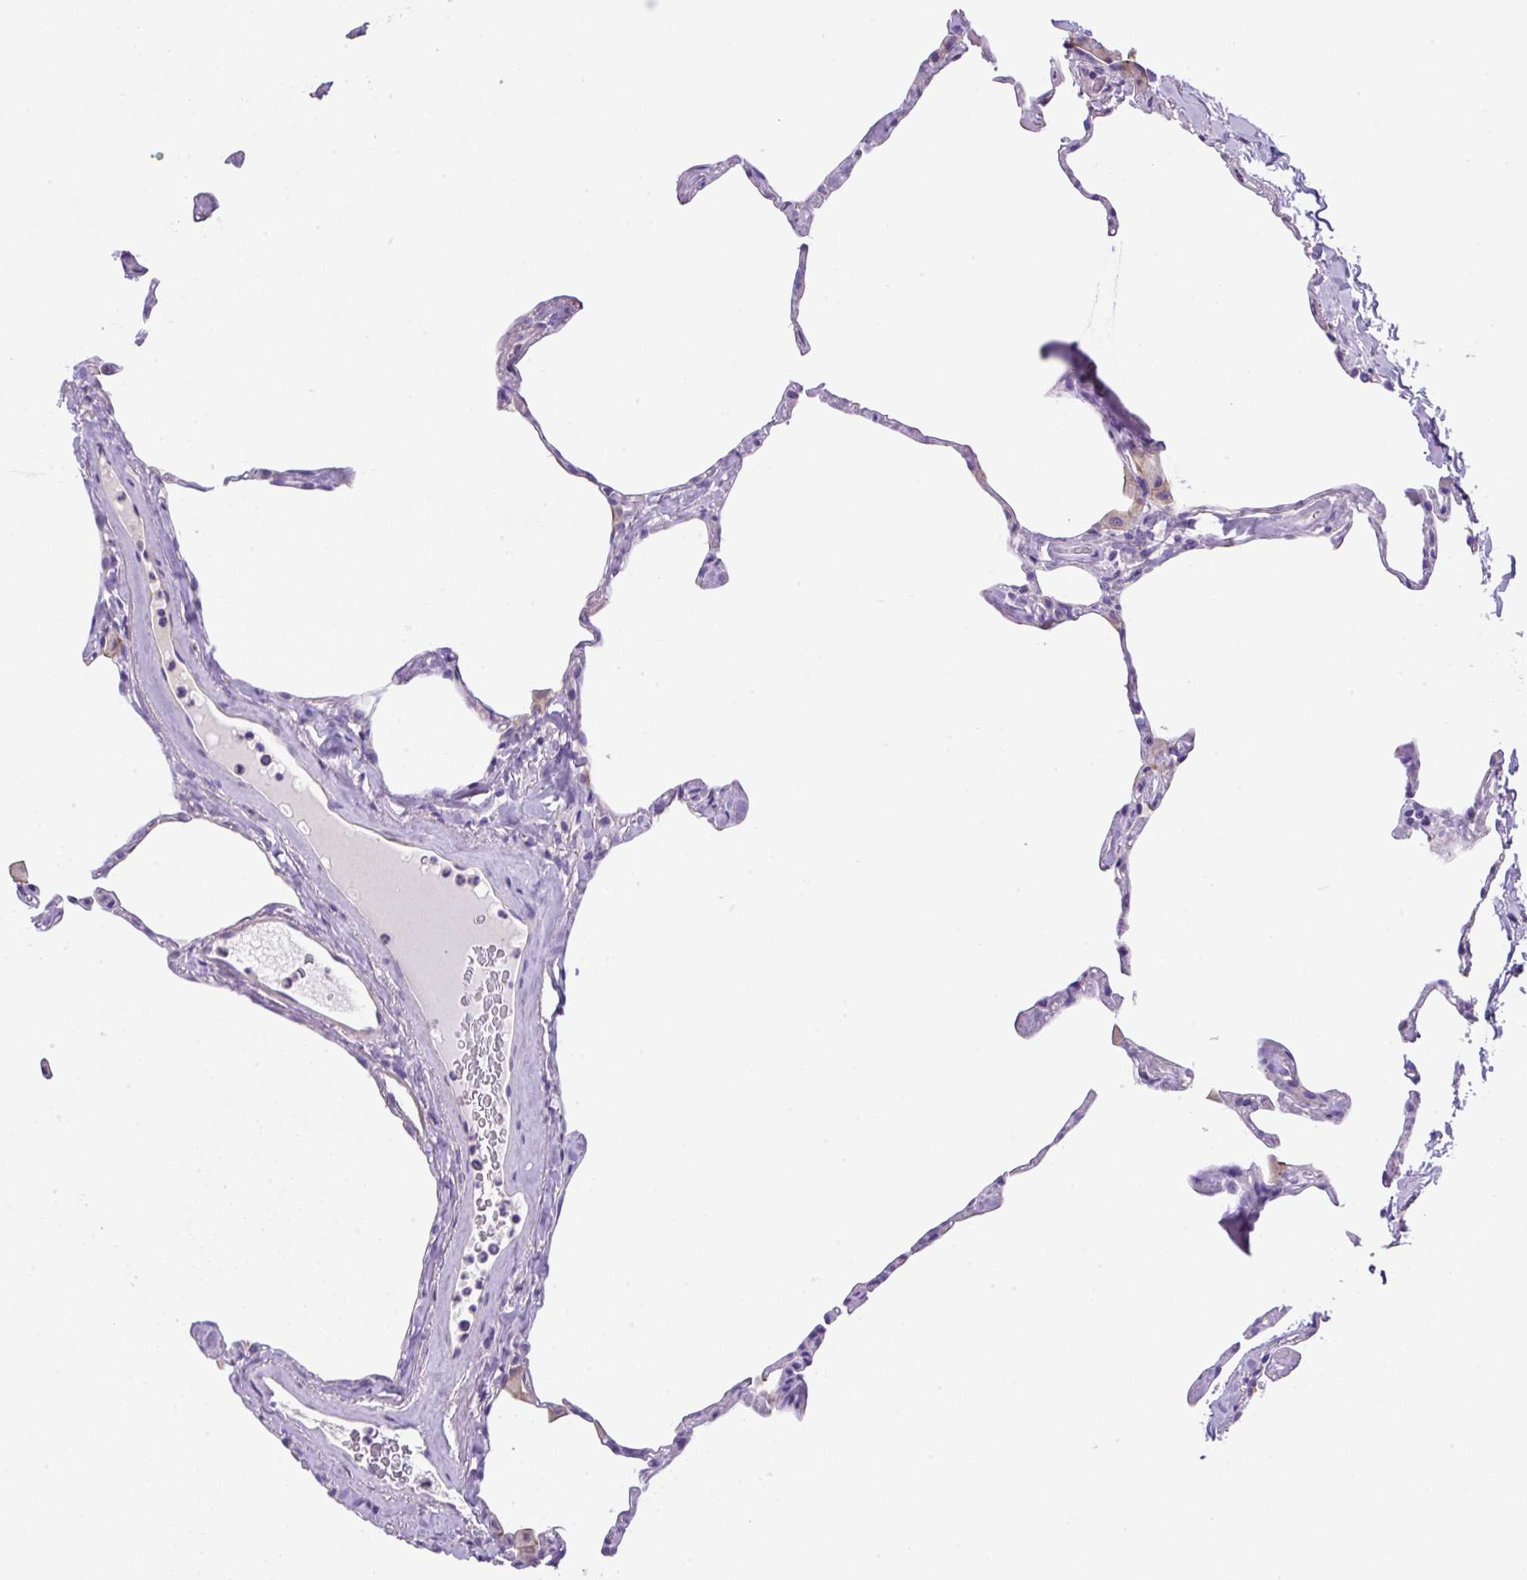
{"staining": {"intensity": "negative", "quantity": "none", "location": "none"}, "tissue": "lung", "cell_type": "Alveolar cells", "image_type": "normal", "snomed": [{"axis": "morphology", "description": "Normal tissue, NOS"}, {"axis": "topography", "description": "Lung"}], "caption": "Immunohistochemistry (IHC) of normal human lung exhibits no expression in alveolar cells. (DAB immunohistochemistry (IHC), high magnification).", "gene": "NPTN", "patient": {"sex": "male", "age": 65}}